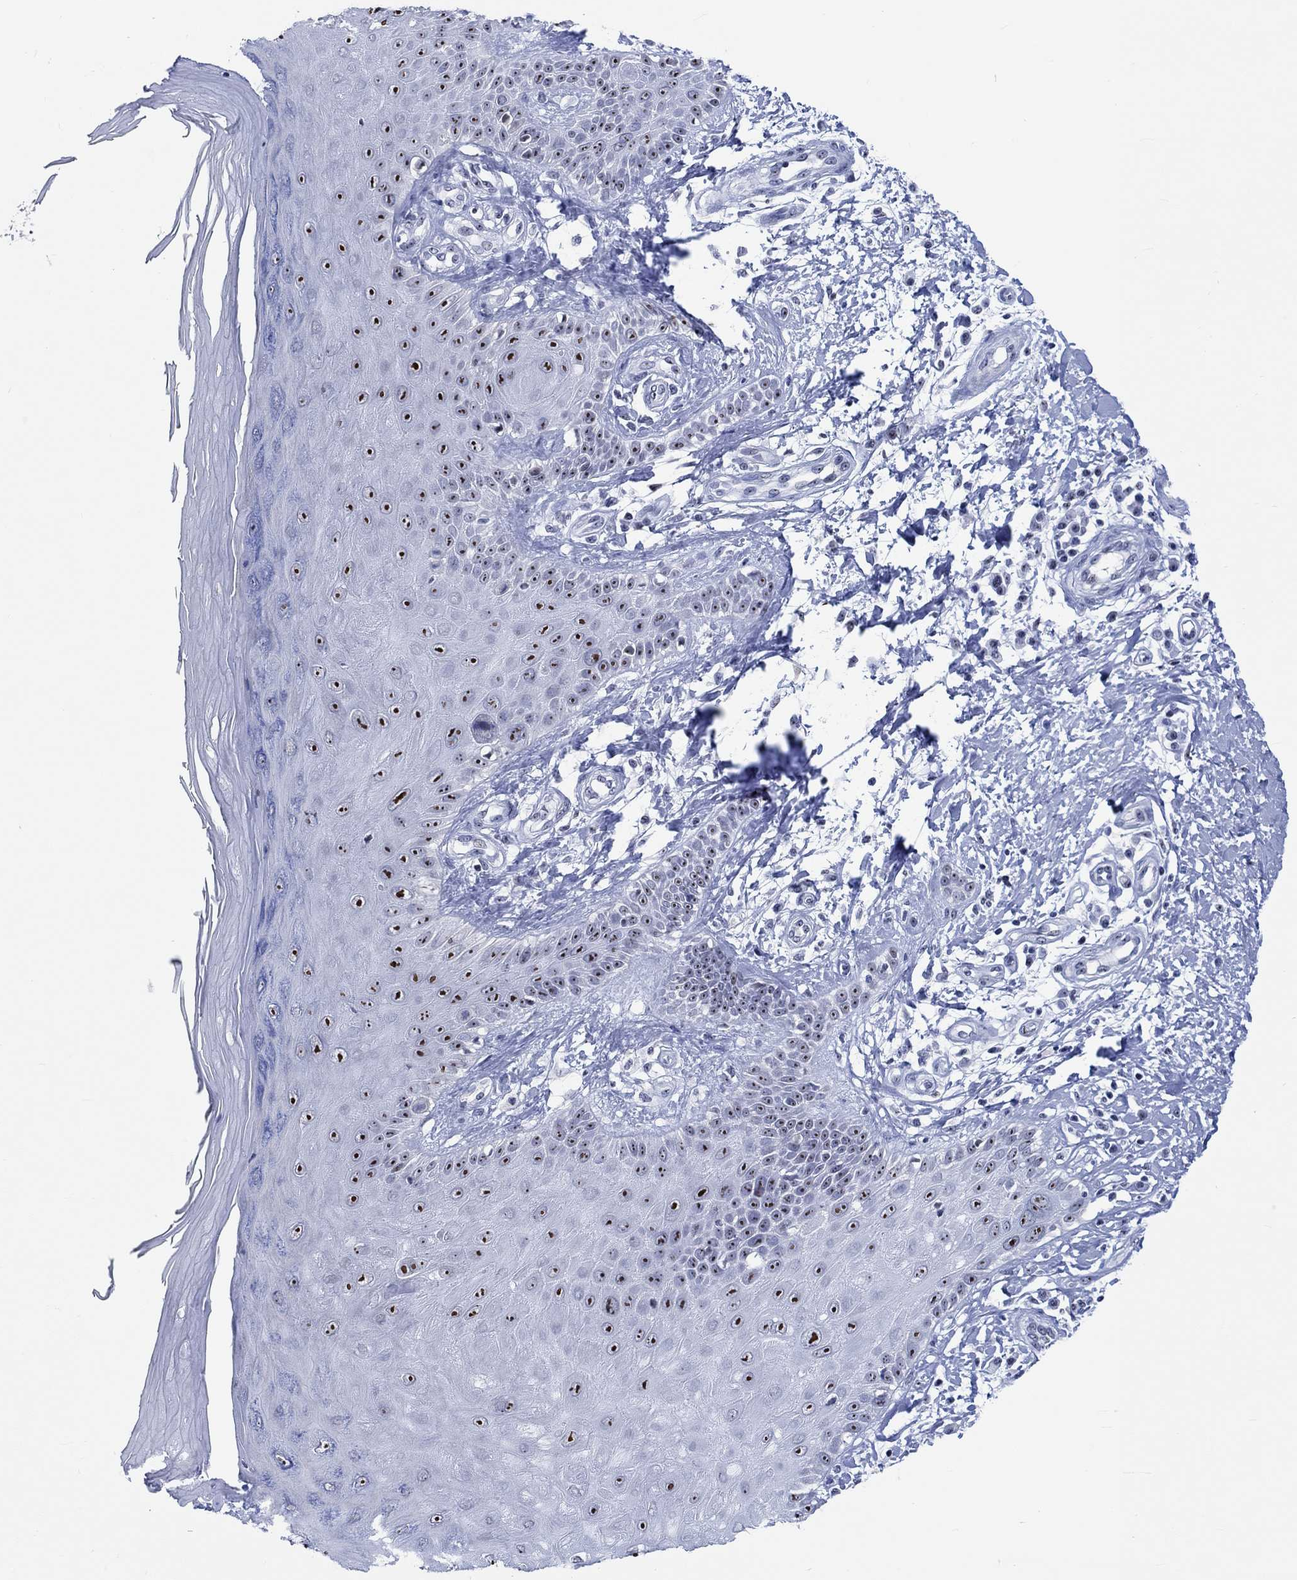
{"staining": {"intensity": "negative", "quantity": "none", "location": "none"}, "tissue": "skin", "cell_type": "Fibroblasts", "image_type": "normal", "snomed": [{"axis": "morphology", "description": "Normal tissue, NOS"}, {"axis": "morphology", "description": "Inflammation, NOS"}, {"axis": "morphology", "description": "Fibrosis, NOS"}, {"axis": "topography", "description": "Skin"}], "caption": "DAB immunohistochemical staining of benign human skin demonstrates no significant expression in fibroblasts. (DAB (3,3'-diaminobenzidine) immunohistochemistry (IHC) visualized using brightfield microscopy, high magnification).", "gene": "ZNF446", "patient": {"sex": "male", "age": 71}}